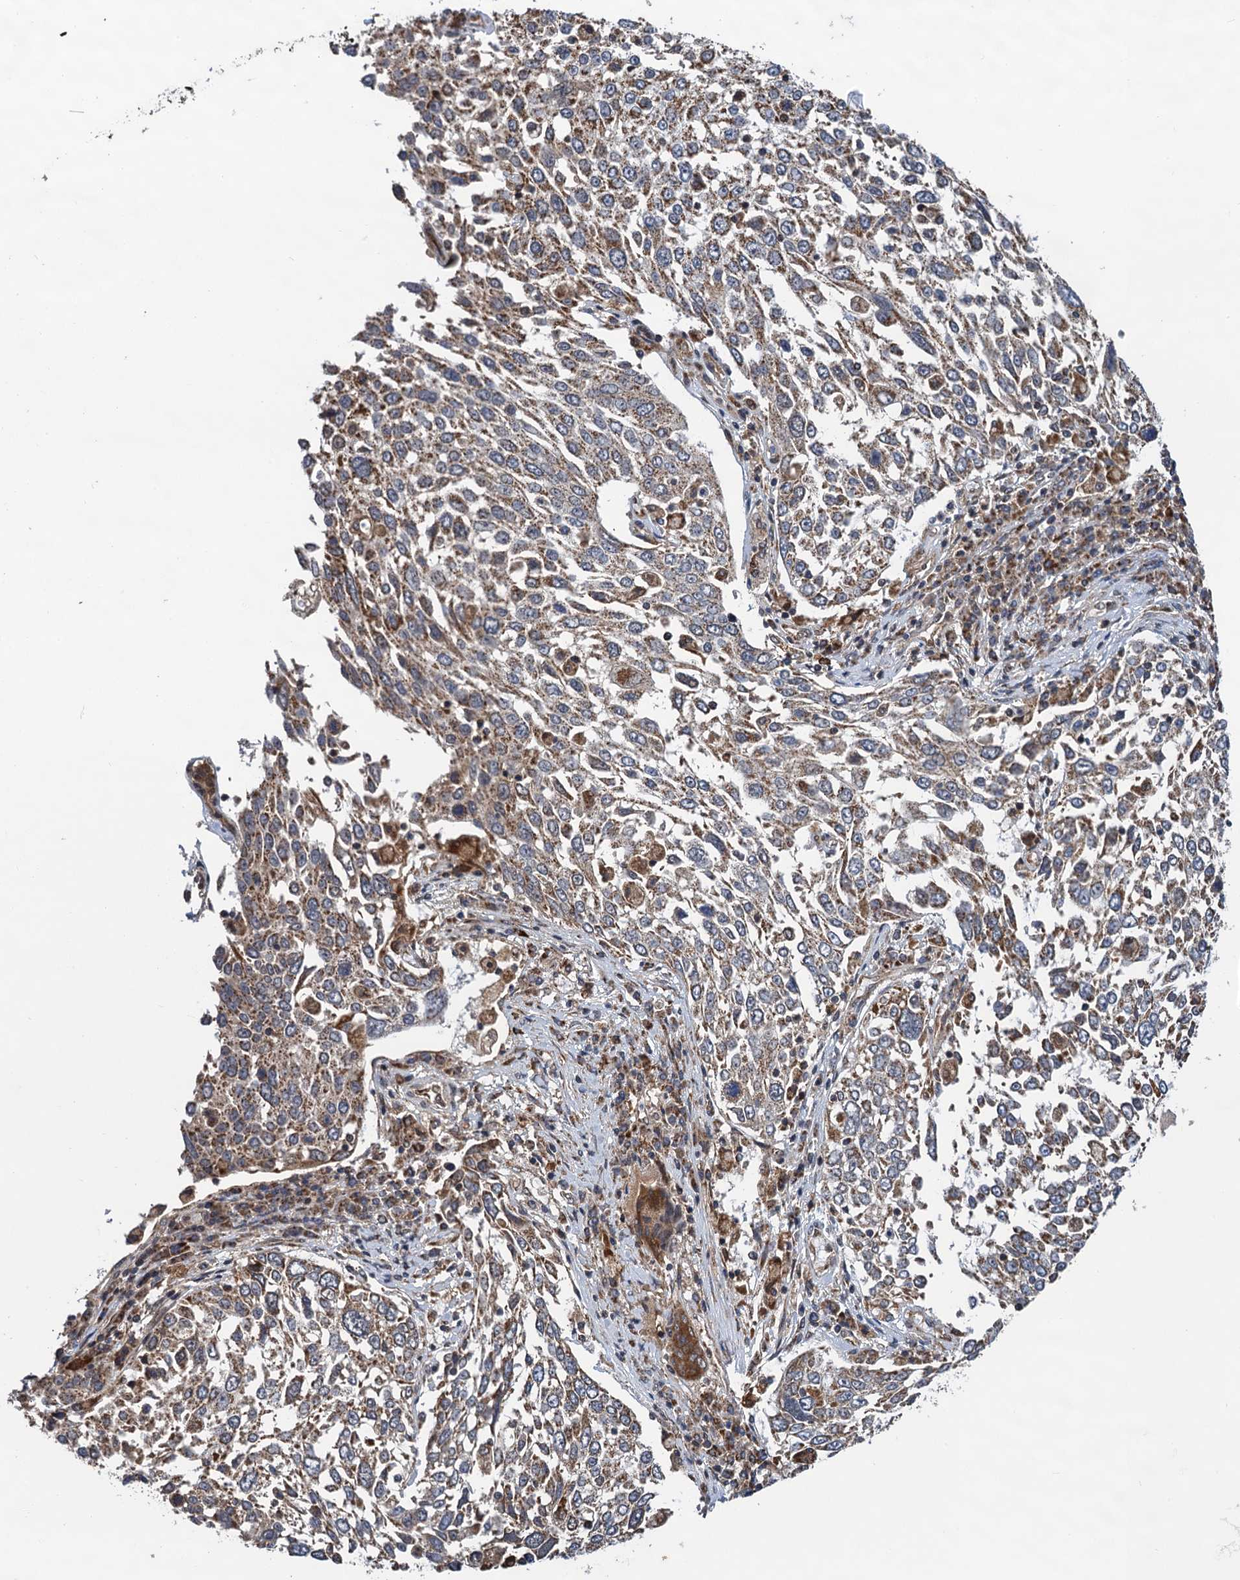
{"staining": {"intensity": "moderate", "quantity": ">75%", "location": "cytoplasmic/membranous"}, "tissue": "lung cancer", "cell_type": "Tumor cells", "image_type": "cancer", "snomed": [{"axis": "morphology", "description": "Squamous cell carcinoma, NOS"}, {"axis": "topography", "description": "Lung"}], "caption": "IHC of lung cancer (squamous cell carcinoma) exhibits medium levels of moderate cytoplasmic/membranous expression in approximately >75% of tumor cells.", "gene": "CMPK2", "patient": {"sex": "male", "age": 65}}